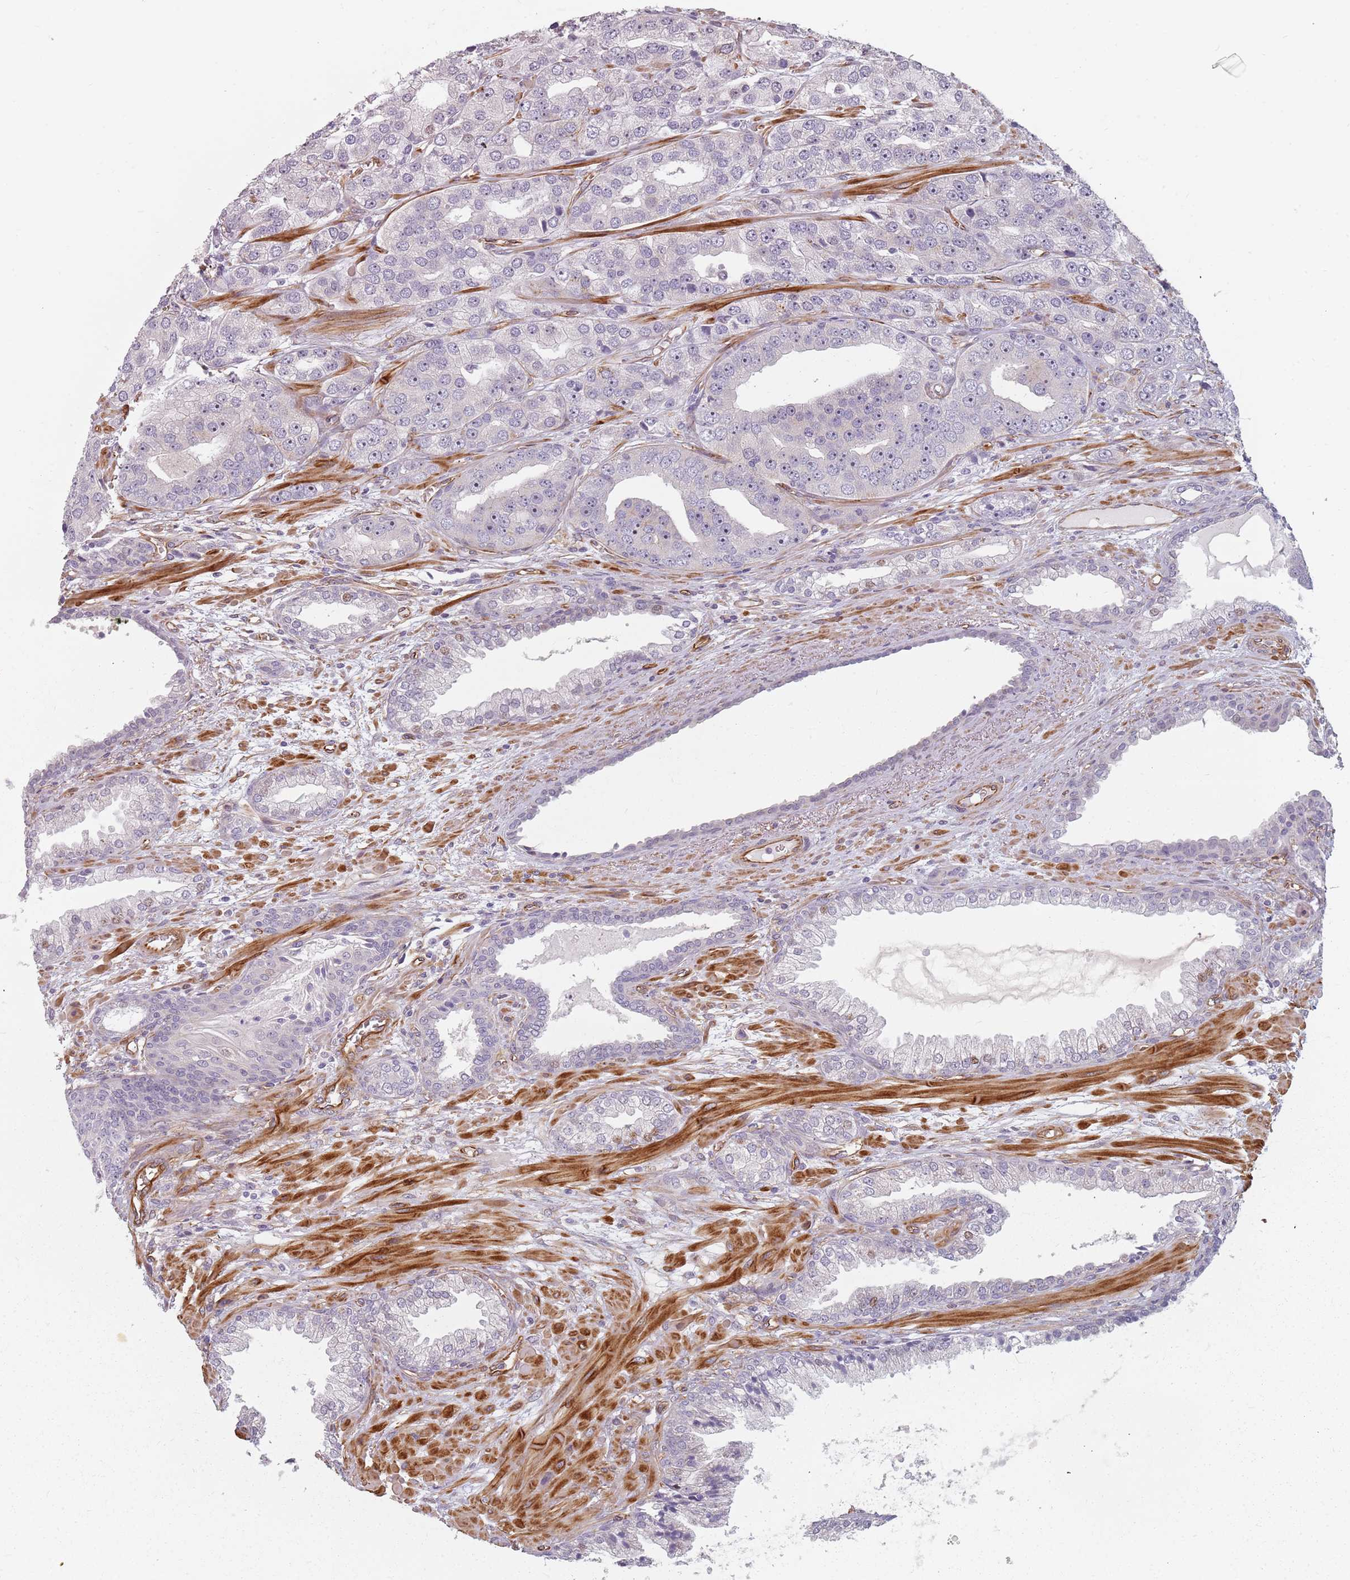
{"staining": {"intensity": "negative", "quantity": "none", "location": "none"}, "tissue": "prostate cancer", "cell_type": "Tumor cells", "image_type": "cancer", "snomed": [{"axis": "morphology", "description": "Adenocarcinoma, High grade"}, {"axis": "topography", "description": "Prostate"}], "caption": "This is a micrograph of IHC staining of prostate high-grade adenocarcinoma, which shows no expression in tumor cells. Brightfield microscopy of immunohistochemistry stained with DAB (3,3'-diaminobenzidine) (brown) and hematoxylin (blue), captured at high magnification.", "gene": "GAS2L3", "patient": {"sex": "male", "age": 71}}